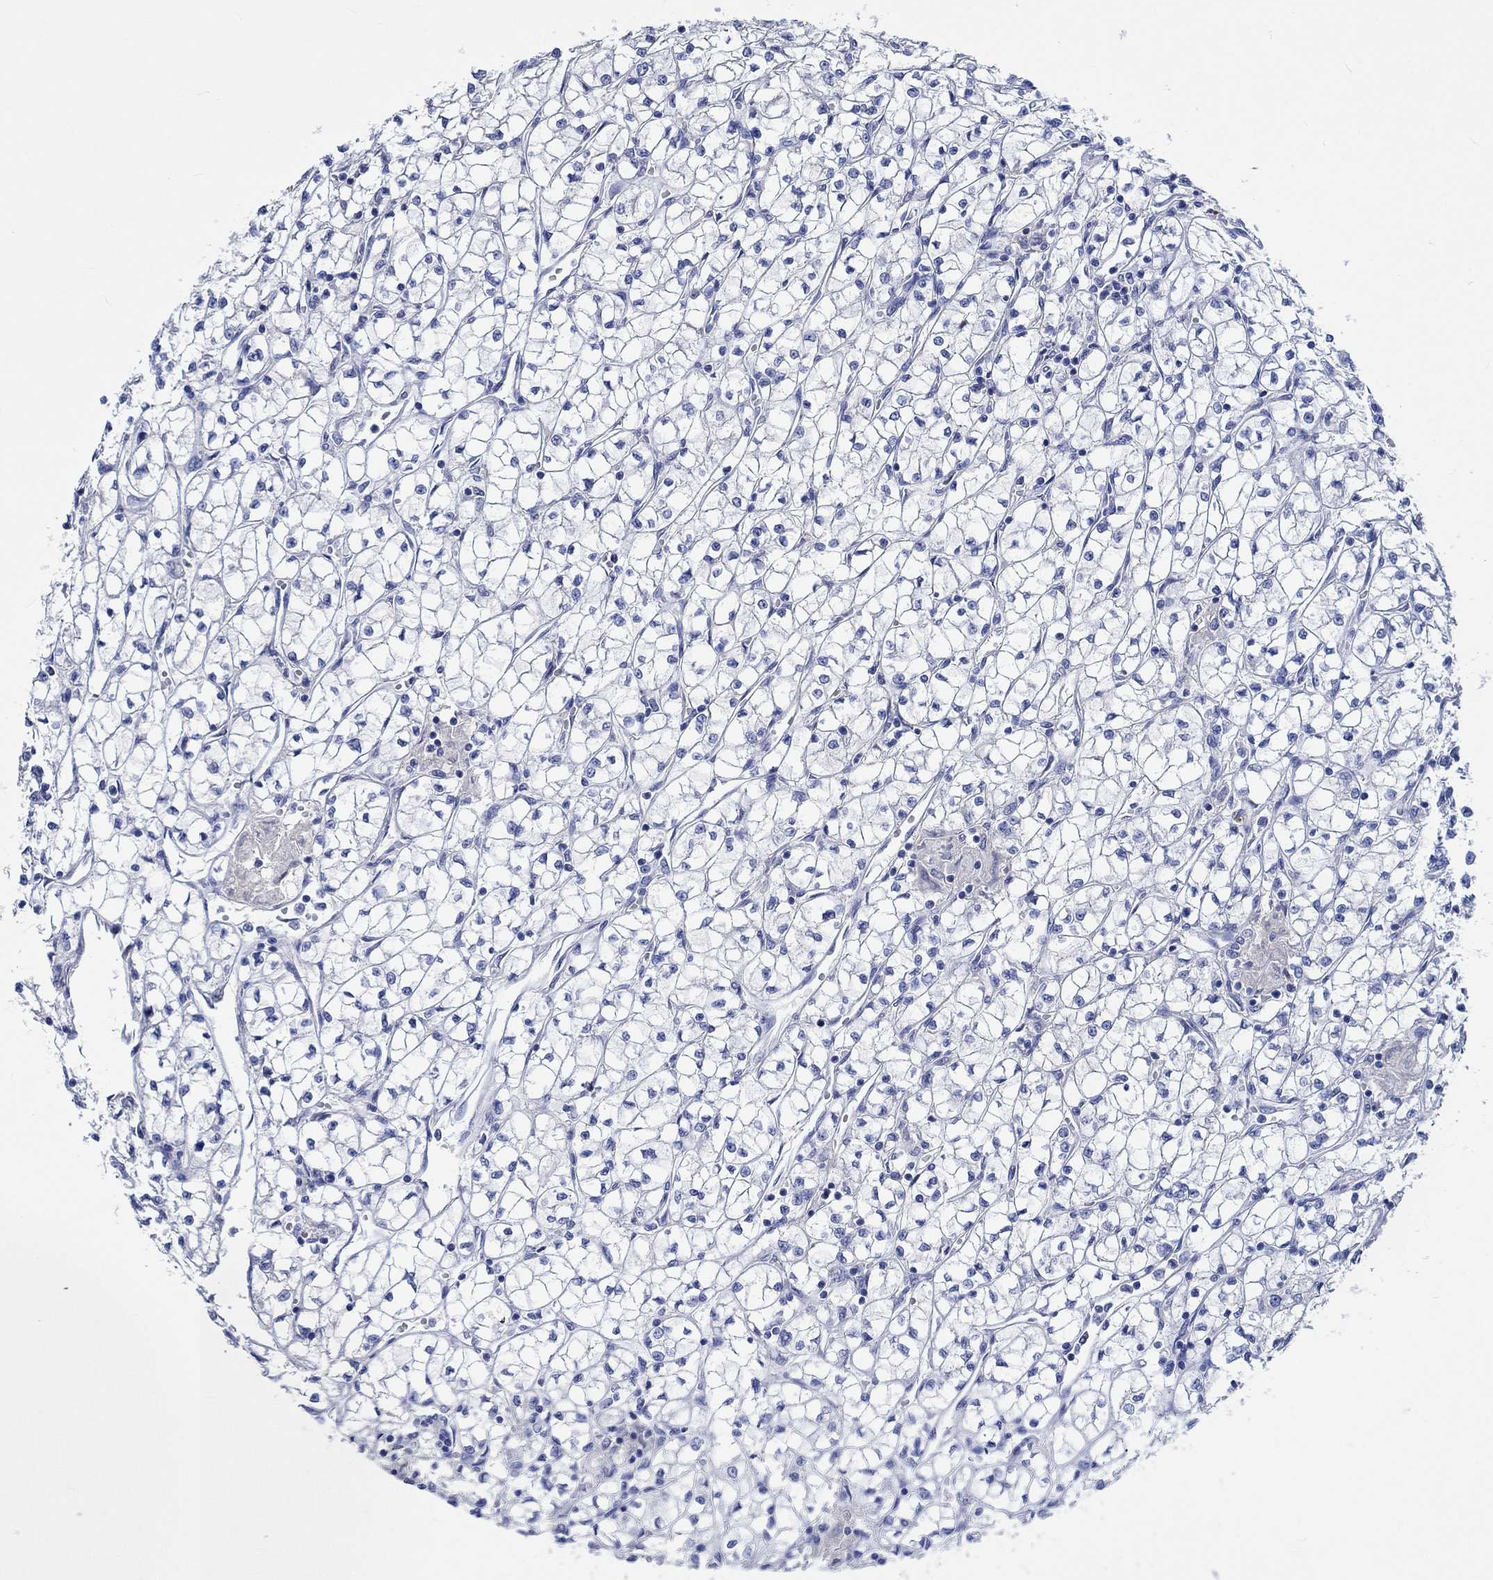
{"staining": {"intensity": "negative", "quantity": "none", "location": "none"}, "tissue": "renal cancer", "cell_type": "Tumor cells", "image_type": "cancer", "snomed": [{"axis": "morphology", "description": "Adenocarcinoma, NOS"}, {"axis": "topography", "description": "Kidney"}], "caption": "There is no significant positivity in tumor cells of renal cancer (adenocarcinoma). (Brightfield microscopy of DAB immunohistochemistry (IHC) at high magnification).", "gene": "SHISA4", "patient": {"sex": "female", "age": 64}}